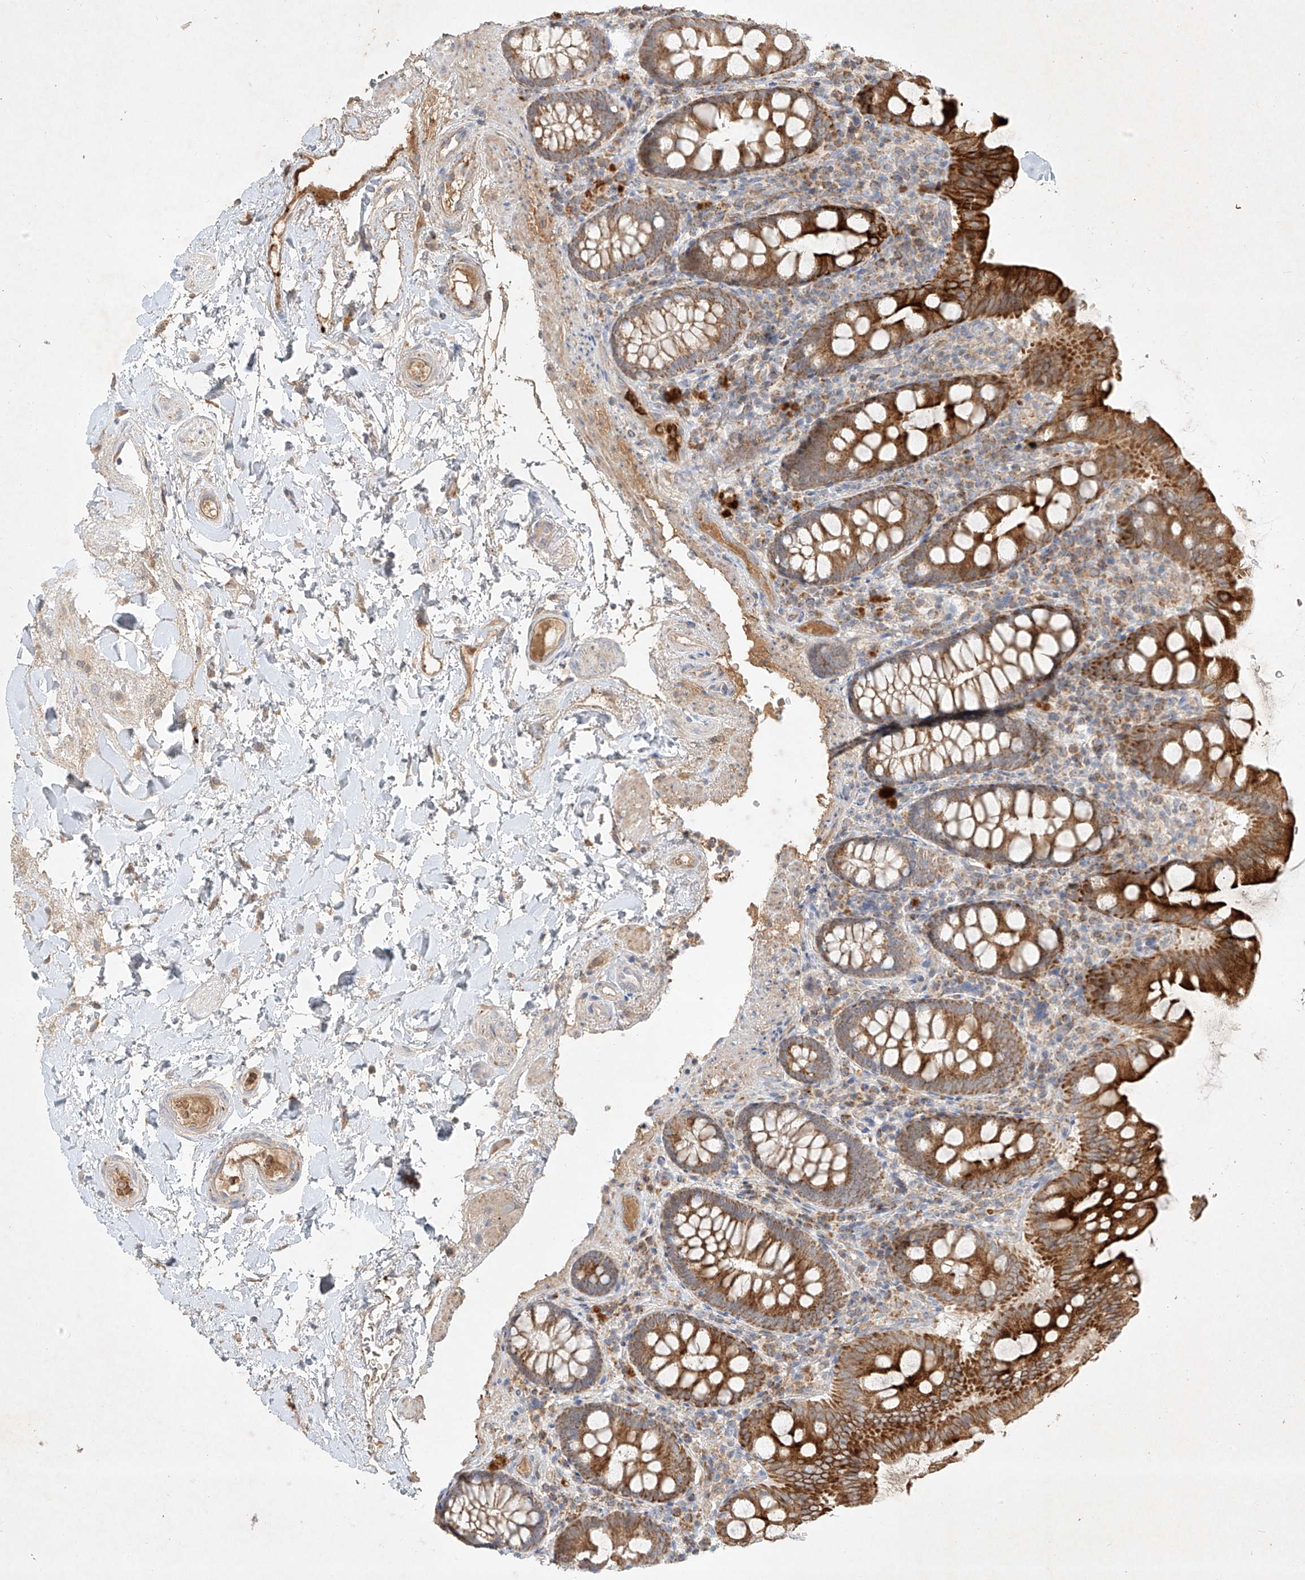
{"staining": {"intensity": "weak", "quantity": "25%-75%", "location": "cytoplasmic/membranous"}, "tissue": "colon", "cell_type": "Endothelial cells", "image_type": "normal", "snomed": [{"axis": "morphology", "description": "Normal tissue, NOS"}, {"axis": "topography", "description": "Colon"}], "caption": "This micrograph shows immunohistochemistry (IHC) staining of benign human colon, with low weak cytoplasmic/membranous positivity in about 25%-75% of endothelial cells.", "gene": "KPNA7", "patient": {"sex": "female", "age": 79}}